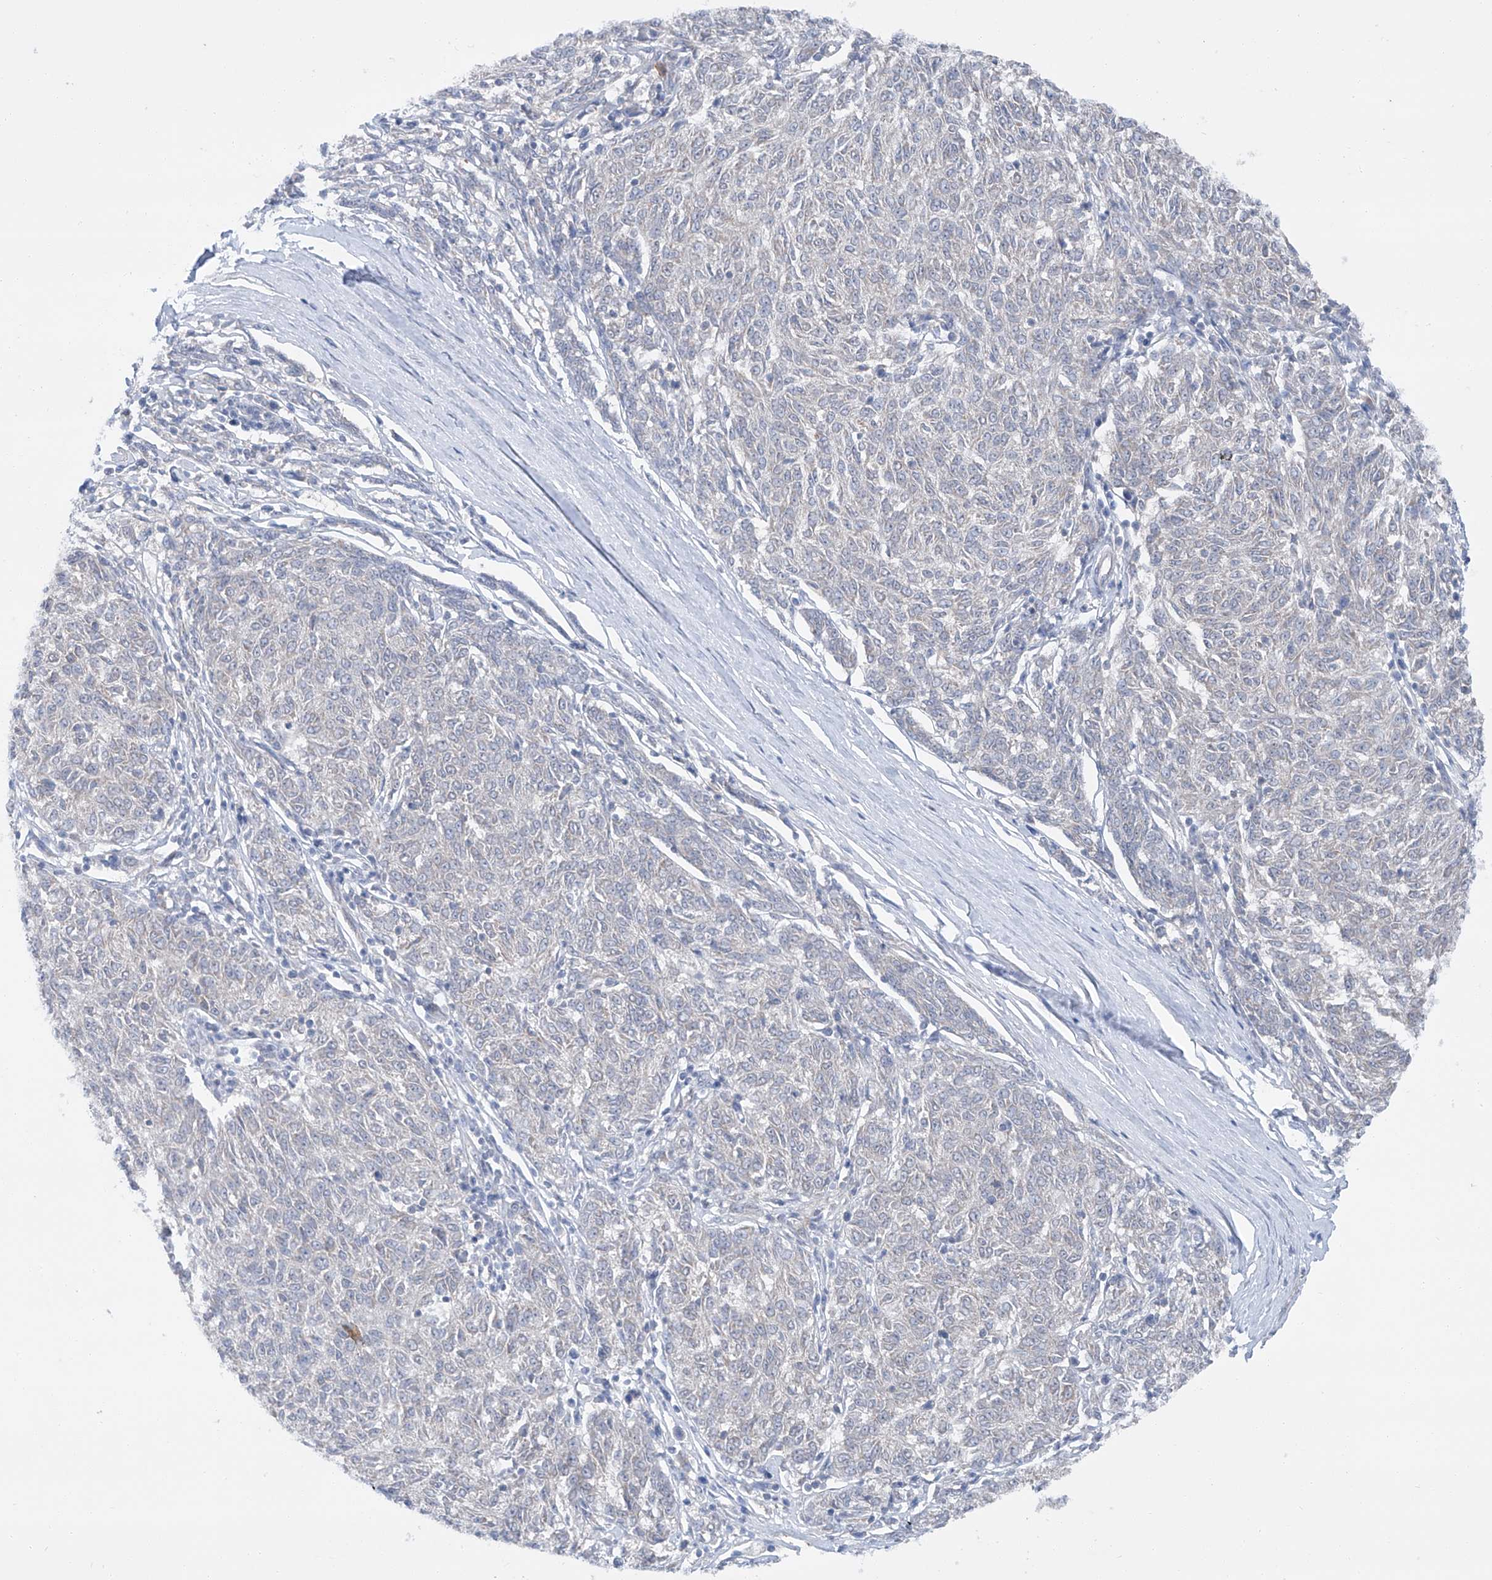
{"staining": {"intensity": "negative", "quantity": "none", "location": "none"}, "tissue": "melanoma", "cell_type": "Tumor cells", "image_type": "cancer", "snomed": [{"axis": "morphology", "description": "Malignant melanoma, NOS"}, {"axis": "topography", "description": "Skin"}], "caption": "Immunohistochemistry histopathology image of neoplastic tissue: melanoma stained with DAB shows no significant protein staining in tumor cells.", "gene": "SIX4", "patient": {"sex": "female", "age": 72}}